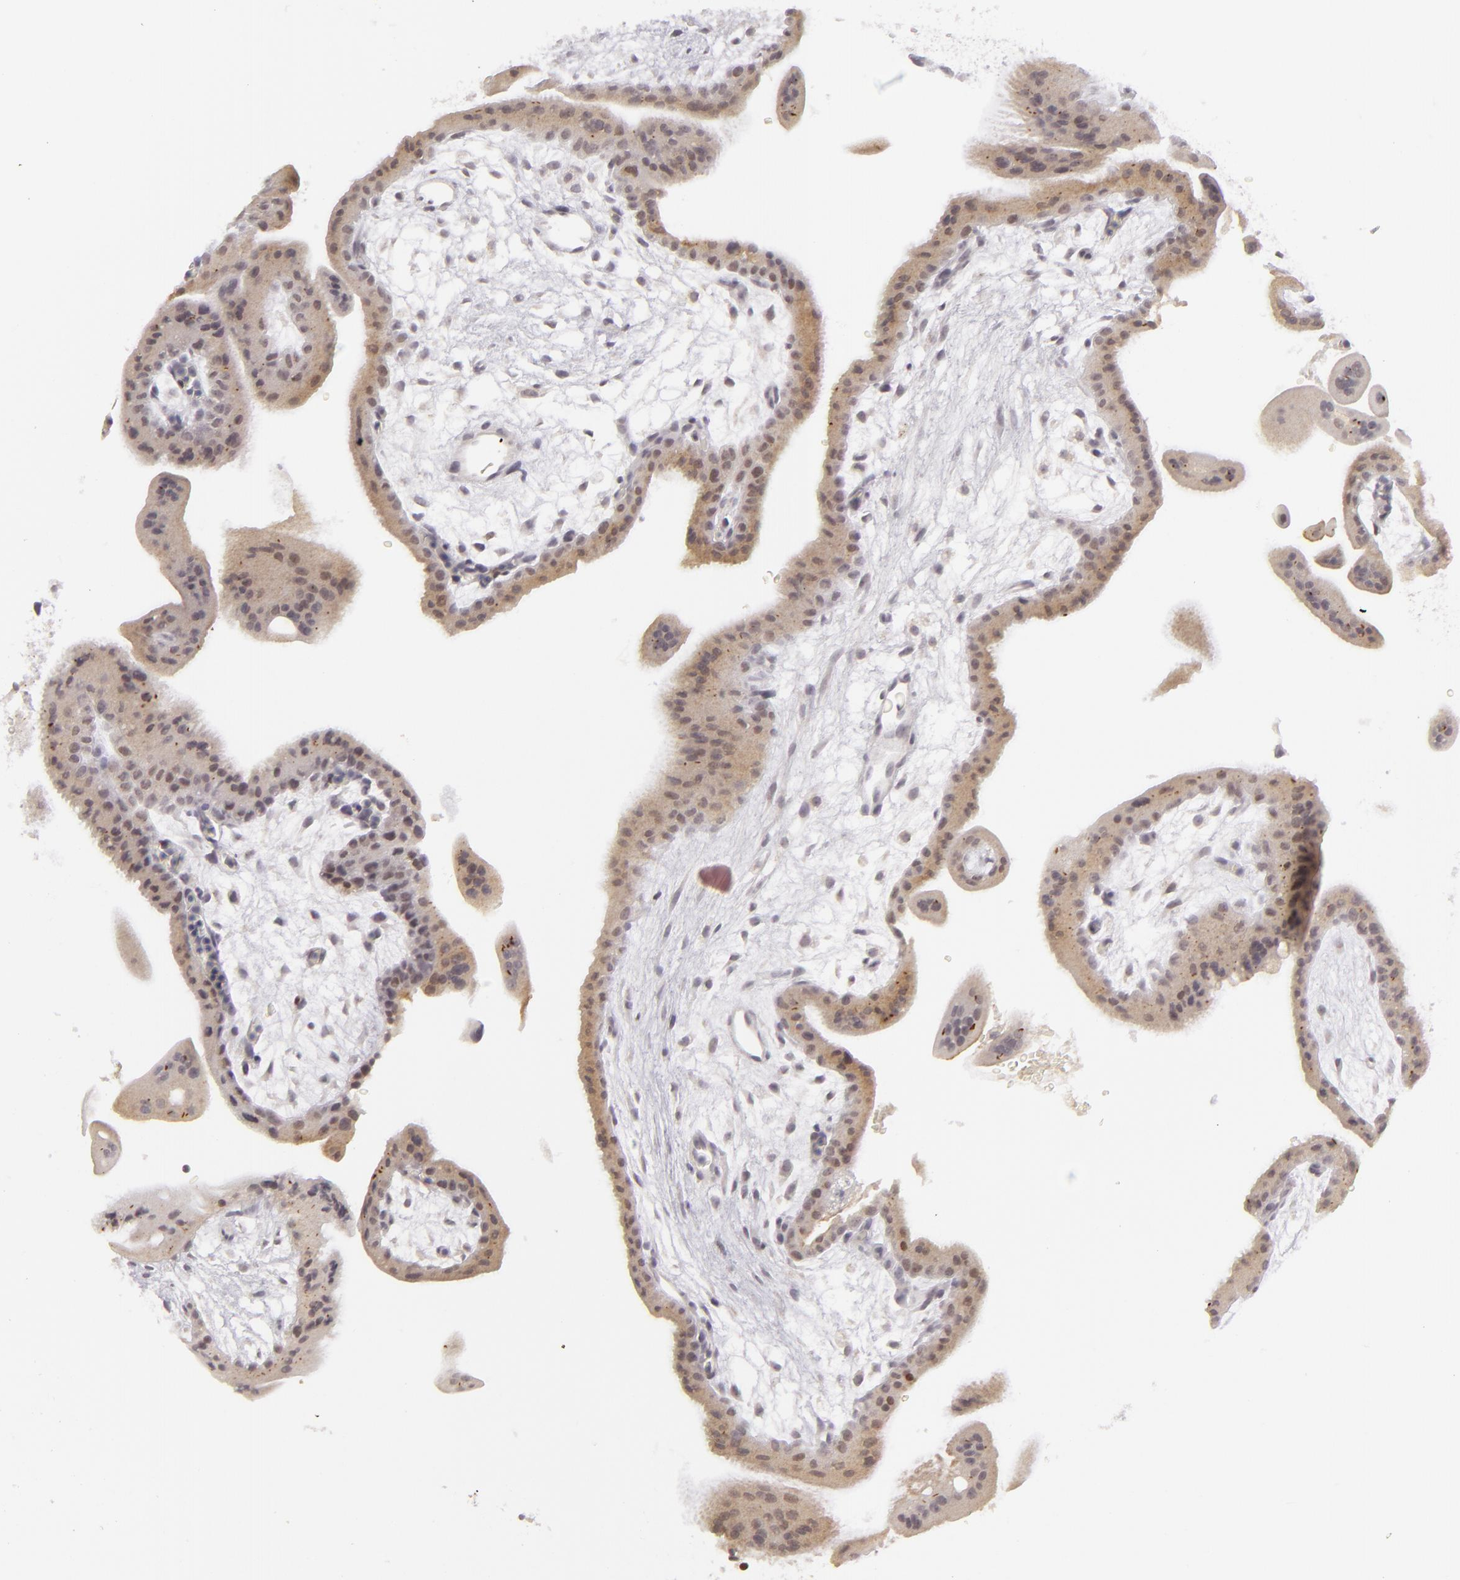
{"staining": {"intensity": "weak", "quantity": "<25%", "location": "cytoplasmic/membranous"}, "tissue": "placenta", "cell_type": "Trophoblastic cells", "image_type": "normal", "snomed": [{"axis": "morphology", "description": "Normal tissue, NOS"}, {"axis": "topography", "description": "Placenta"}], "caption": "Normal placenta was stained to show a protein in brown. There is no significant positivity in trophoblastic cells. The staining was performed using DAB (3,3'-diaminobenzidine) to visualize the protein expression in brown, while the nuclei were stained in blue with hematoxylin (Magnification: 20x).", "gene": "SIX1", "patient": {"sex": "female", "age": 35}}